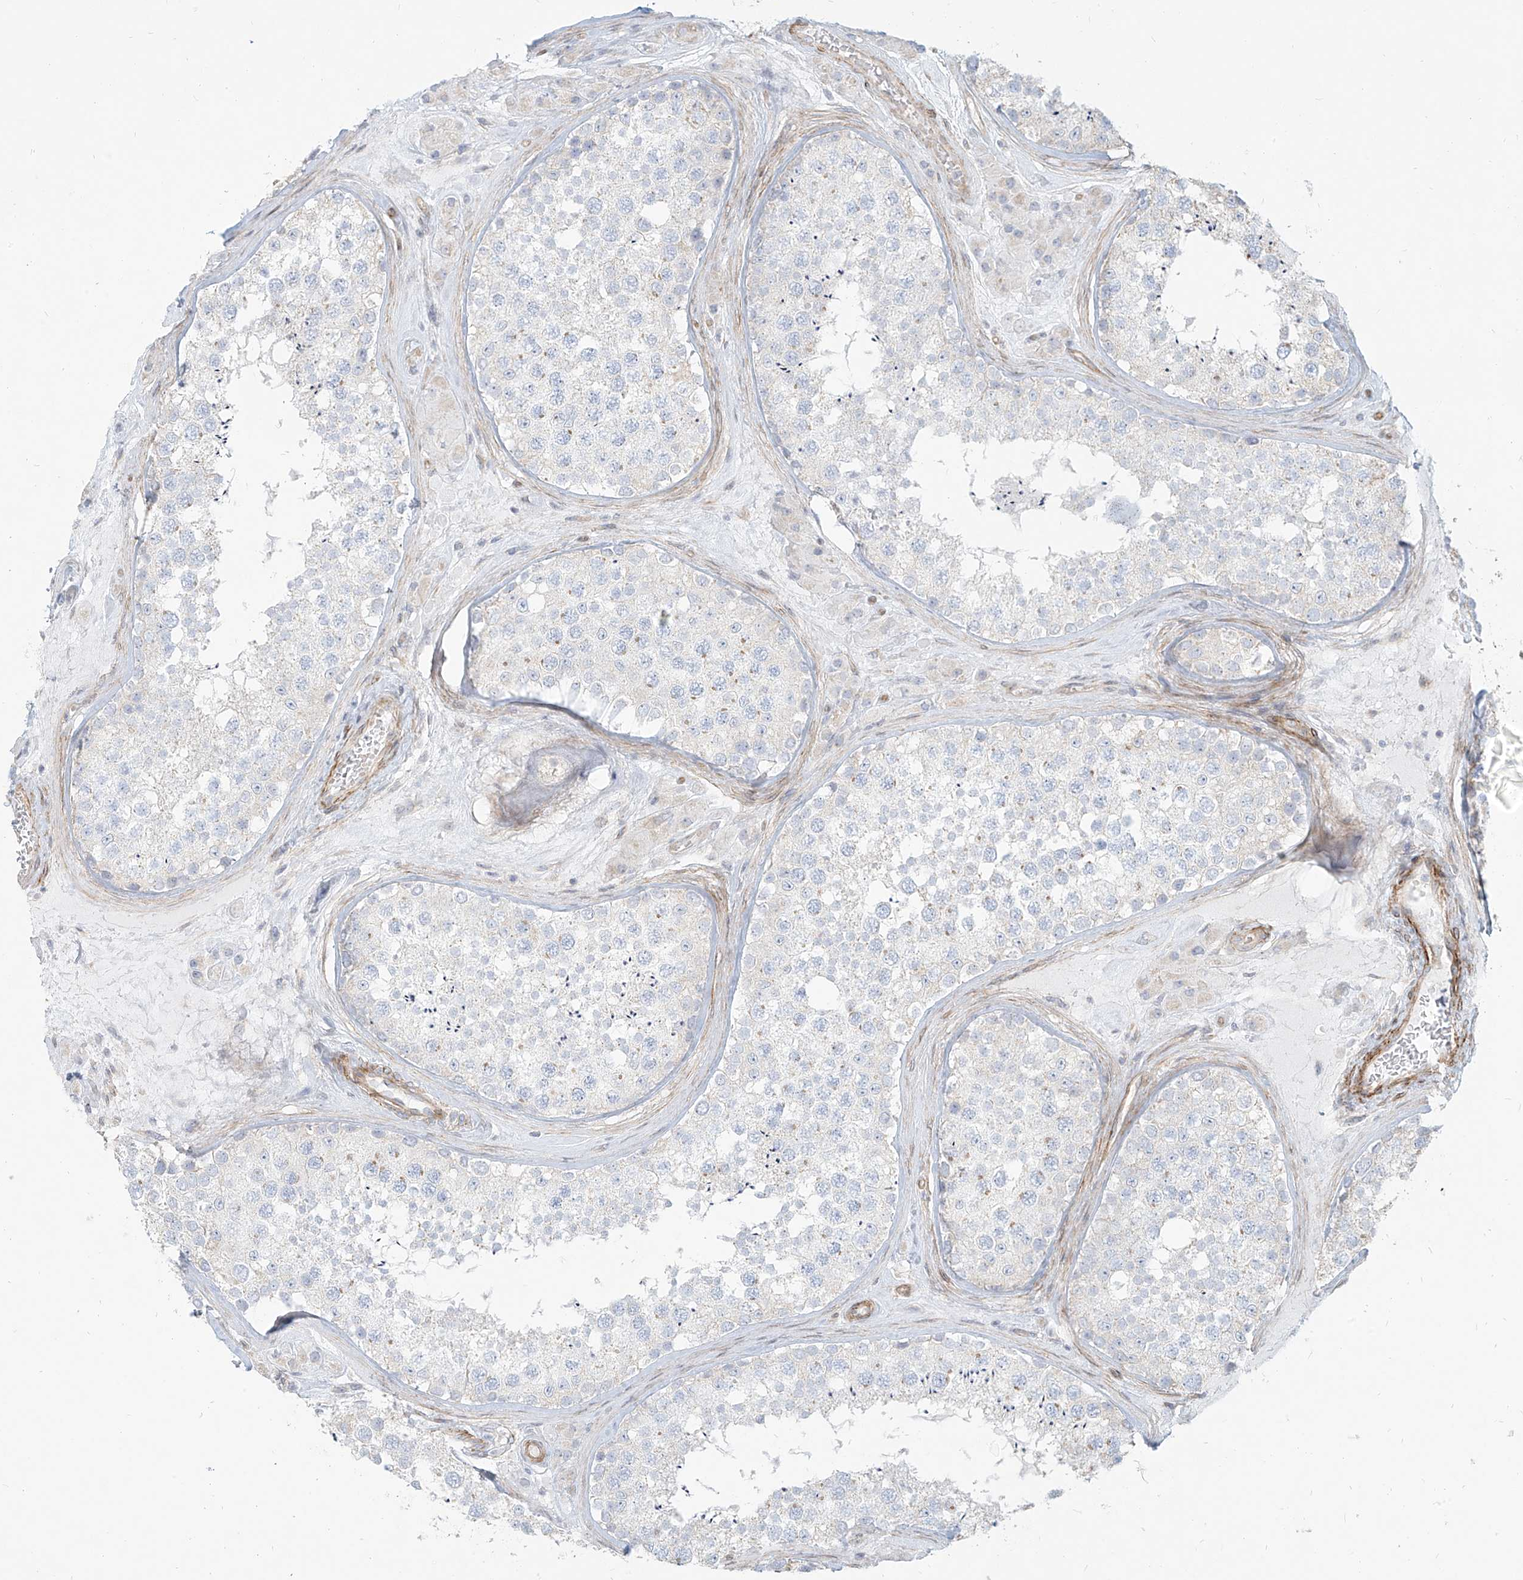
{"staining": {"intensity": "negative", "quantity": "none", "location": "none"}, "tissue": "testis", "cell_type": "Cells in seminiferous ducts", "image_type": "normal", "snomed": [{"axis": "morphology", "description": "Normal tissue, NOS"}, {"axis": "topography", "description": "Testis"}], "caption": "The image exhibits no significant expression in cells in seminiferous ducts of testis. (Stains: DAB immunohistochemistry with hematoxylin counter stain, Microscopy: brightfield microscopy at high magnification).", "gene": "ITPKB", "patient": {"sex": "male", "age": 46}}